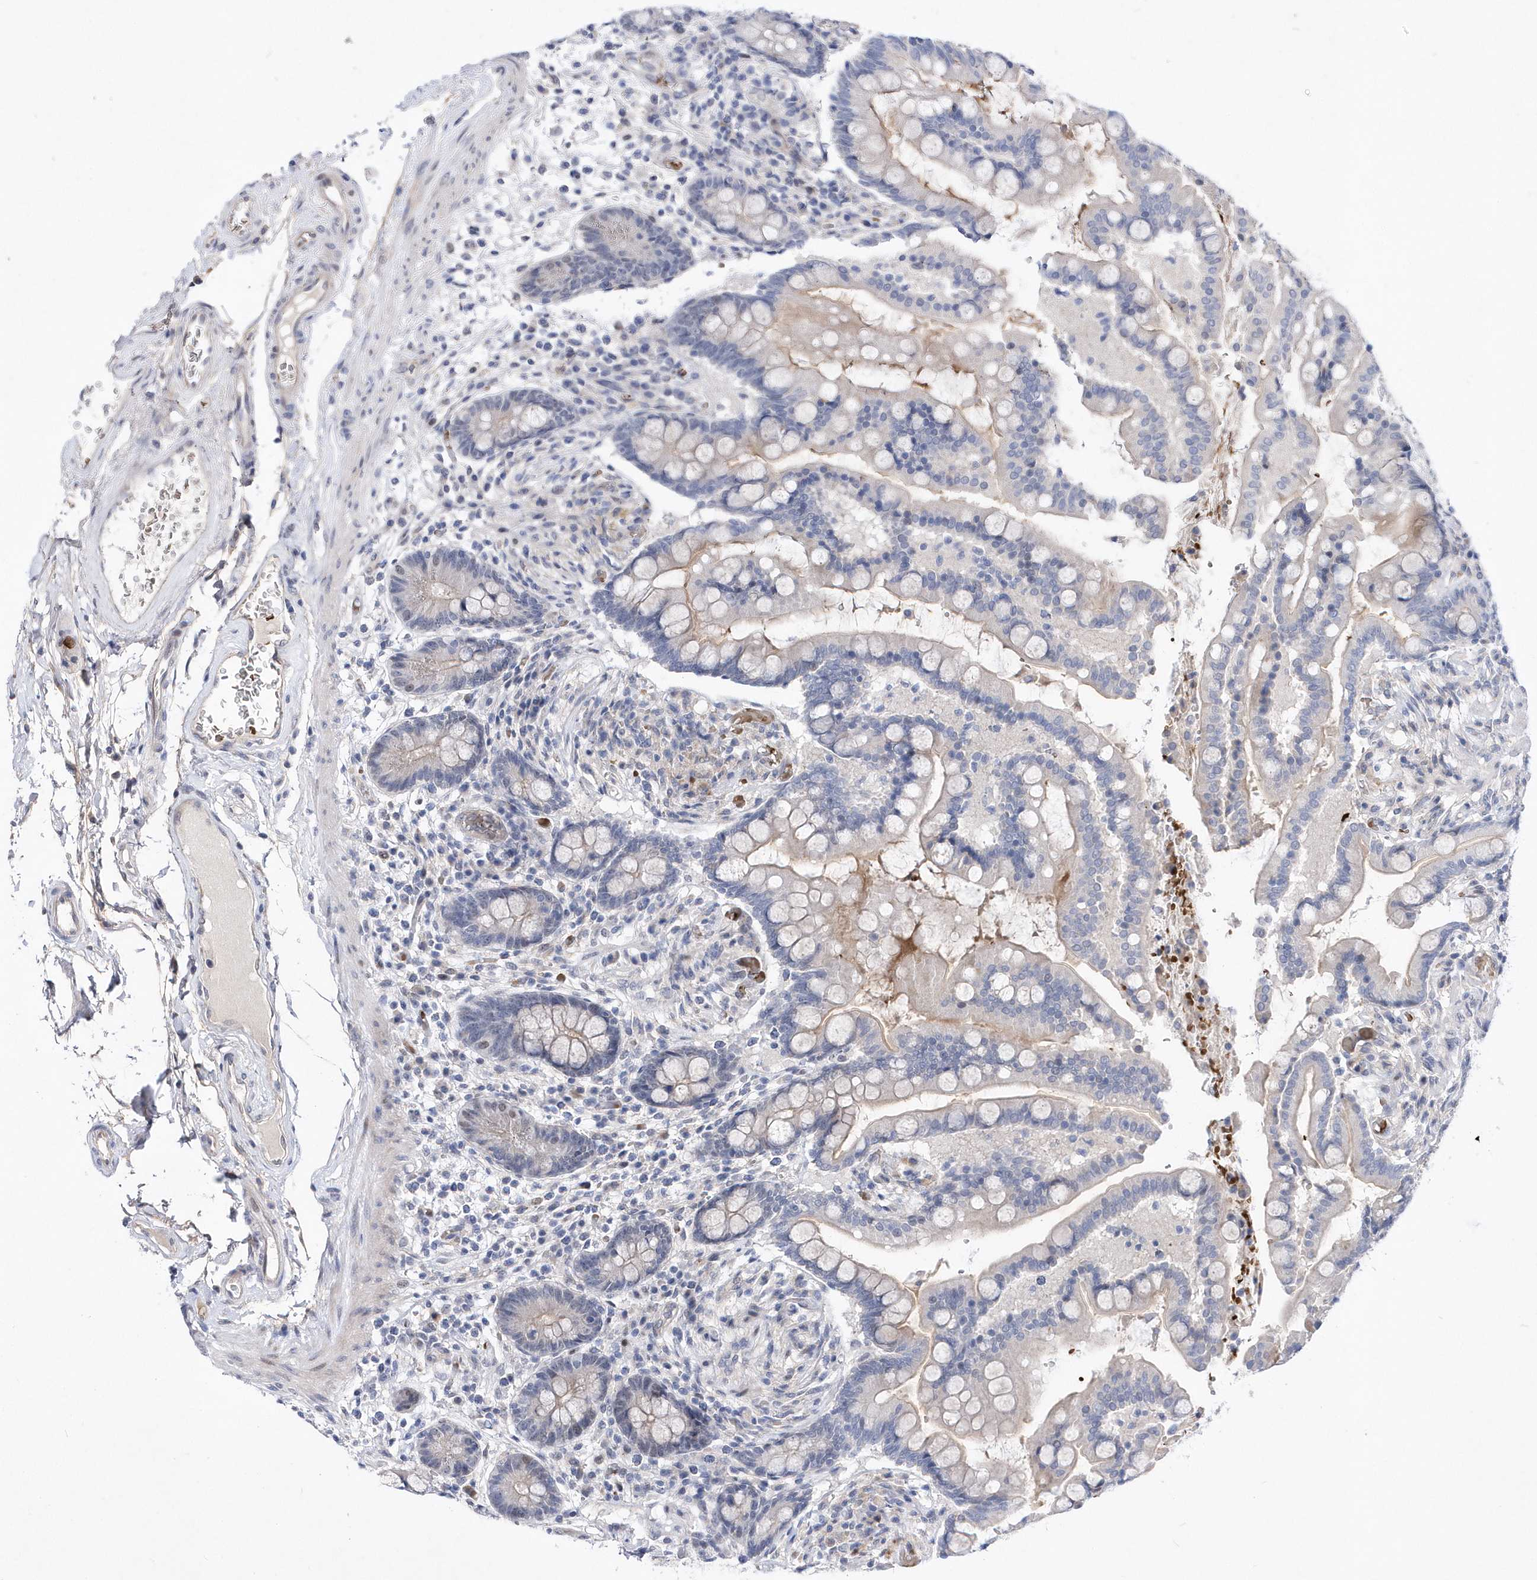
{"staining": {"intensity": "weak", "quantity": "25%-75%", "location": "cytoplasmic/membranous"}, "tissue": "colon", "cell_type": "Endothelial cells", "image_type": "normal", "snomed": [{"axis": "morphology", "description": "Normal tissue, NOS"}, {"axis": "topography", "description": "Colon"}], "caption": "The photomicrograph displays immunohistochemical staining of benign colon. There is weak cytoplasmic/membranous staining is identified in about 25%-75% of endothelial cells.", "gene": "ZNF875", "patient": {"sex": "male", "age": 73}}